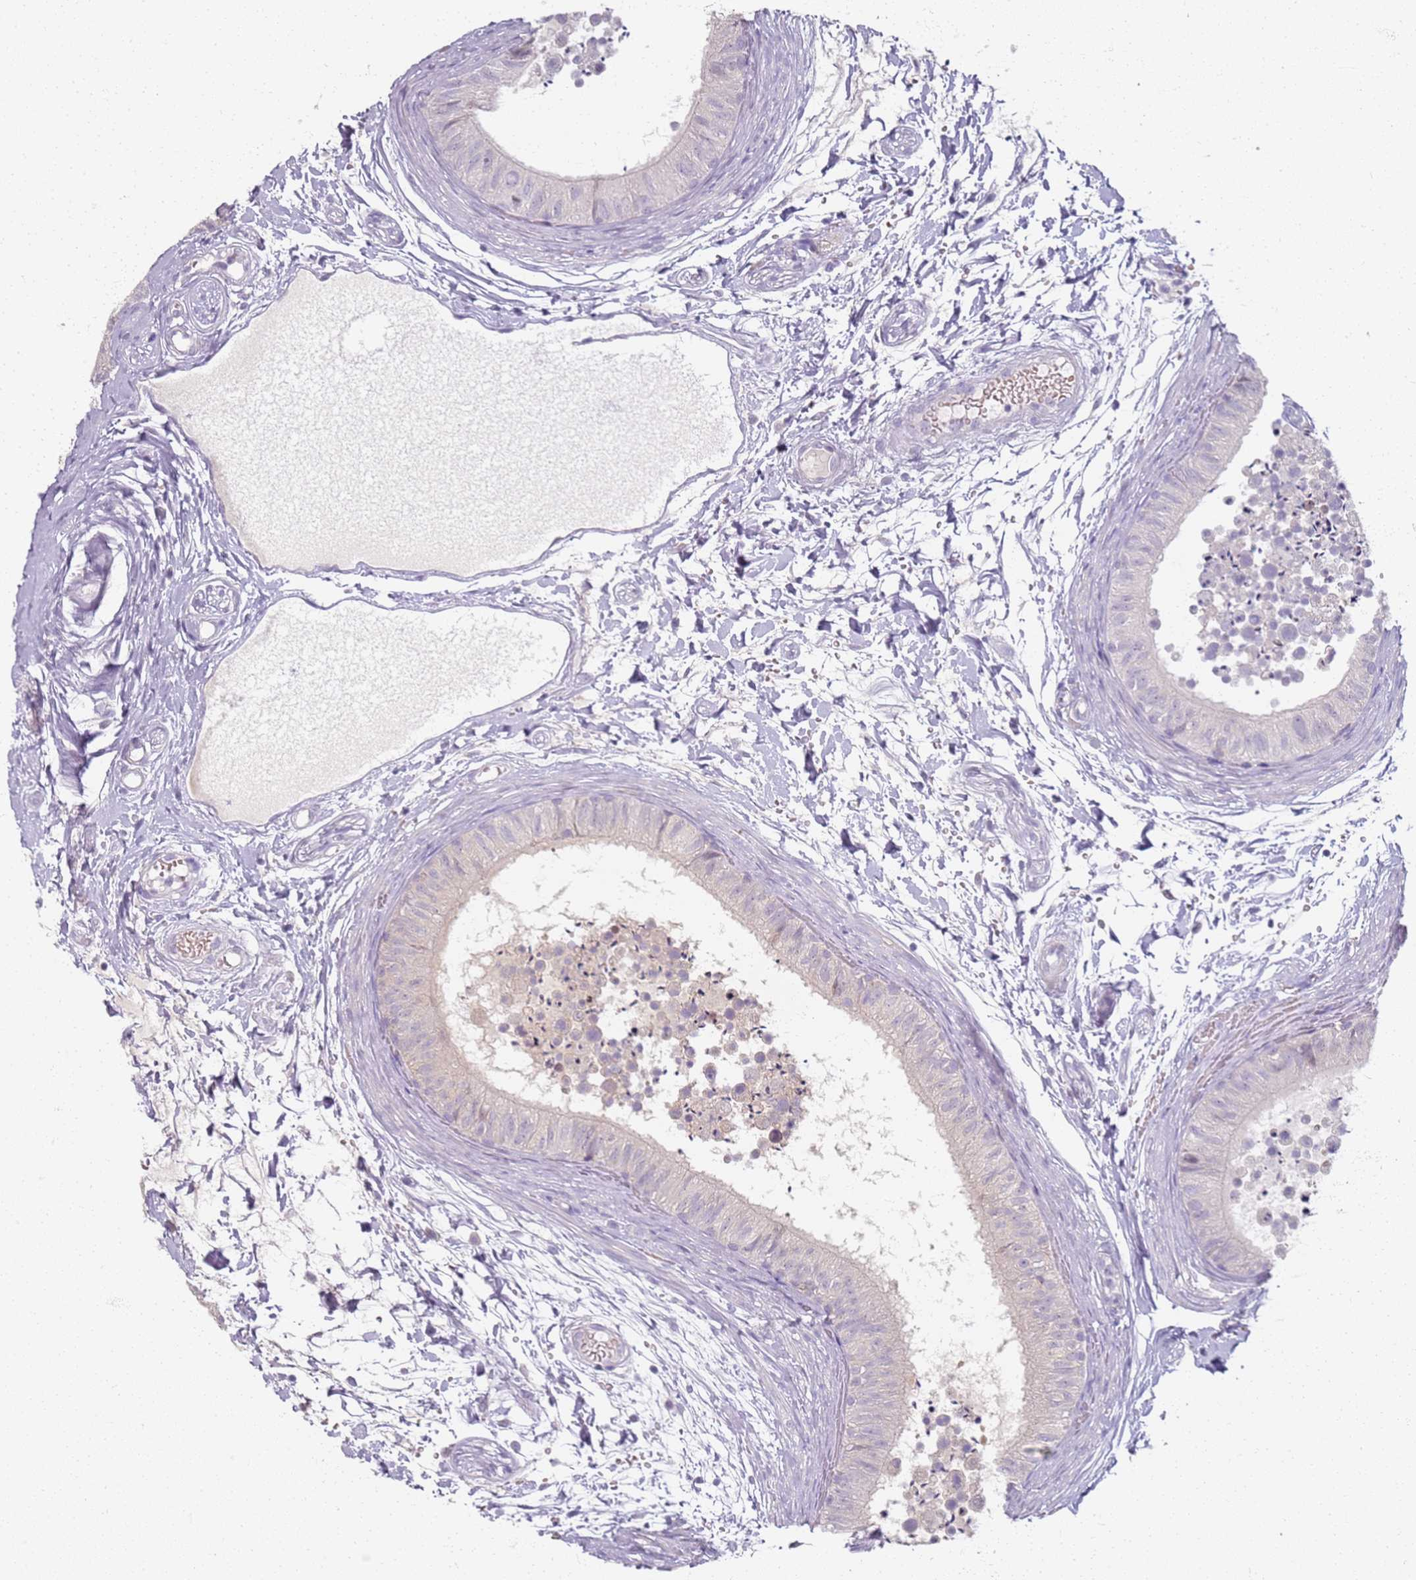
{"staining": {"intensity": "negative", "quantity": "none", "location": "none"}, "tissue": "epididymis", "cell_type": "Glandular cells", "image_type": "normal", "snomed": [{"axis": "morphology", "description": "Normal tissue, NOS"}, {"axis": "topography", "description": "Epididymis"}], "caption": "DAB (3,3'-diaminobenzidine) immunohistochemical staining of normal human epididymis demonstrates no significant staining in glandular cells.", "gene": "CD40LG", "patient": {"sex": "male", "age": 15}}